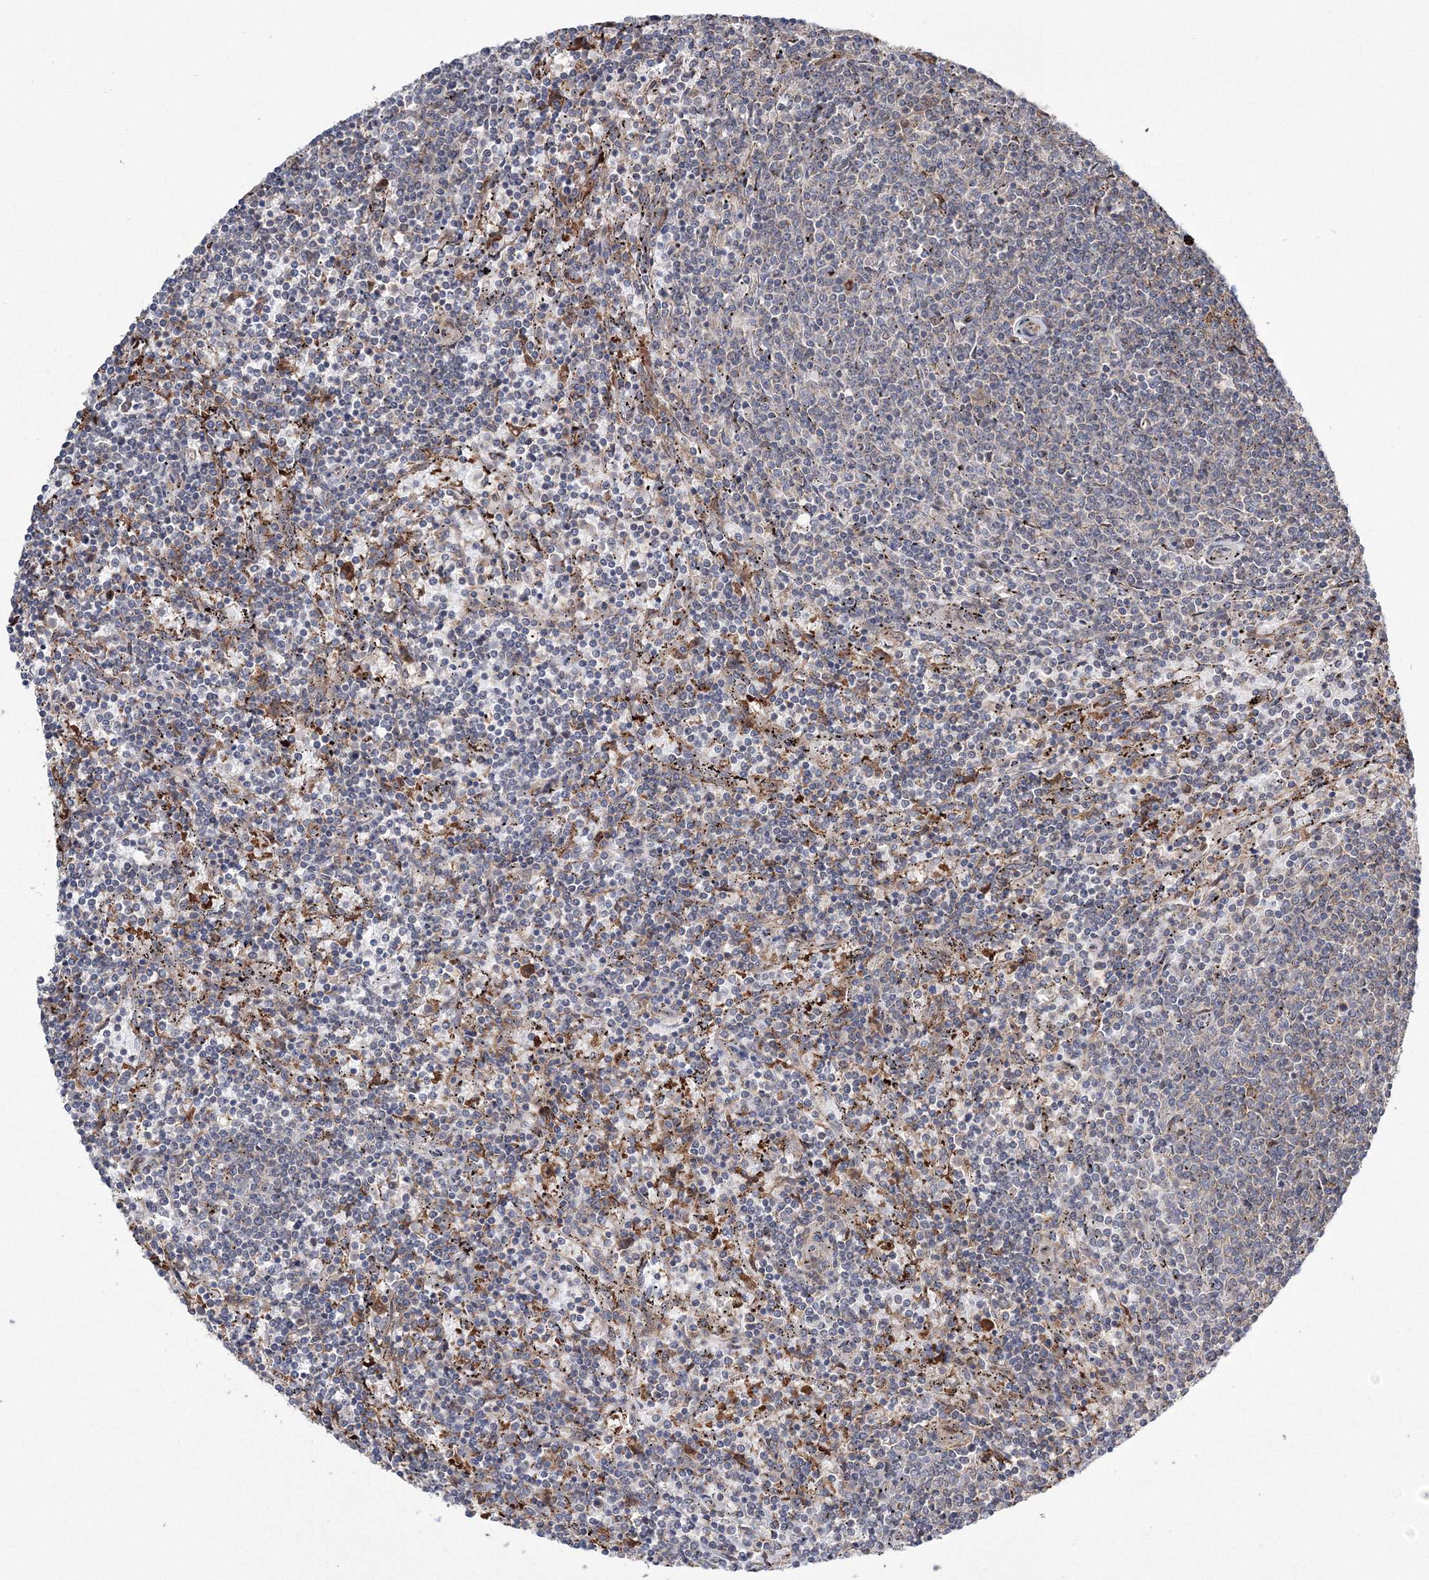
{"staining": {"intensity": "negative", "quantity": "none", "location": "none"}, "tissue": "lymphoma", "cell_type": "Tumor cells", "image_type": "cancer", "snomed": [{"axis": "morphology", "description": "Malignant lymphoma, non-Hodgkin's type, Low grade"}, {"axis": "topography", "description": "Spleen"}], "caption": "This micrograph is of lymphoma stained with immunohistochemistry to label a protein in brown with the nuclei are counter-stained blue. There is no staining in tumor cells. Brightfield microscopy of immunohistochemistry stained with DAB (3,3'-diaminobenzidine) (brown) and hematoxylin (blue), captured at high magnification.", "gene": "RANBP3L", "patient": {"sex": "female", "age": 50}}